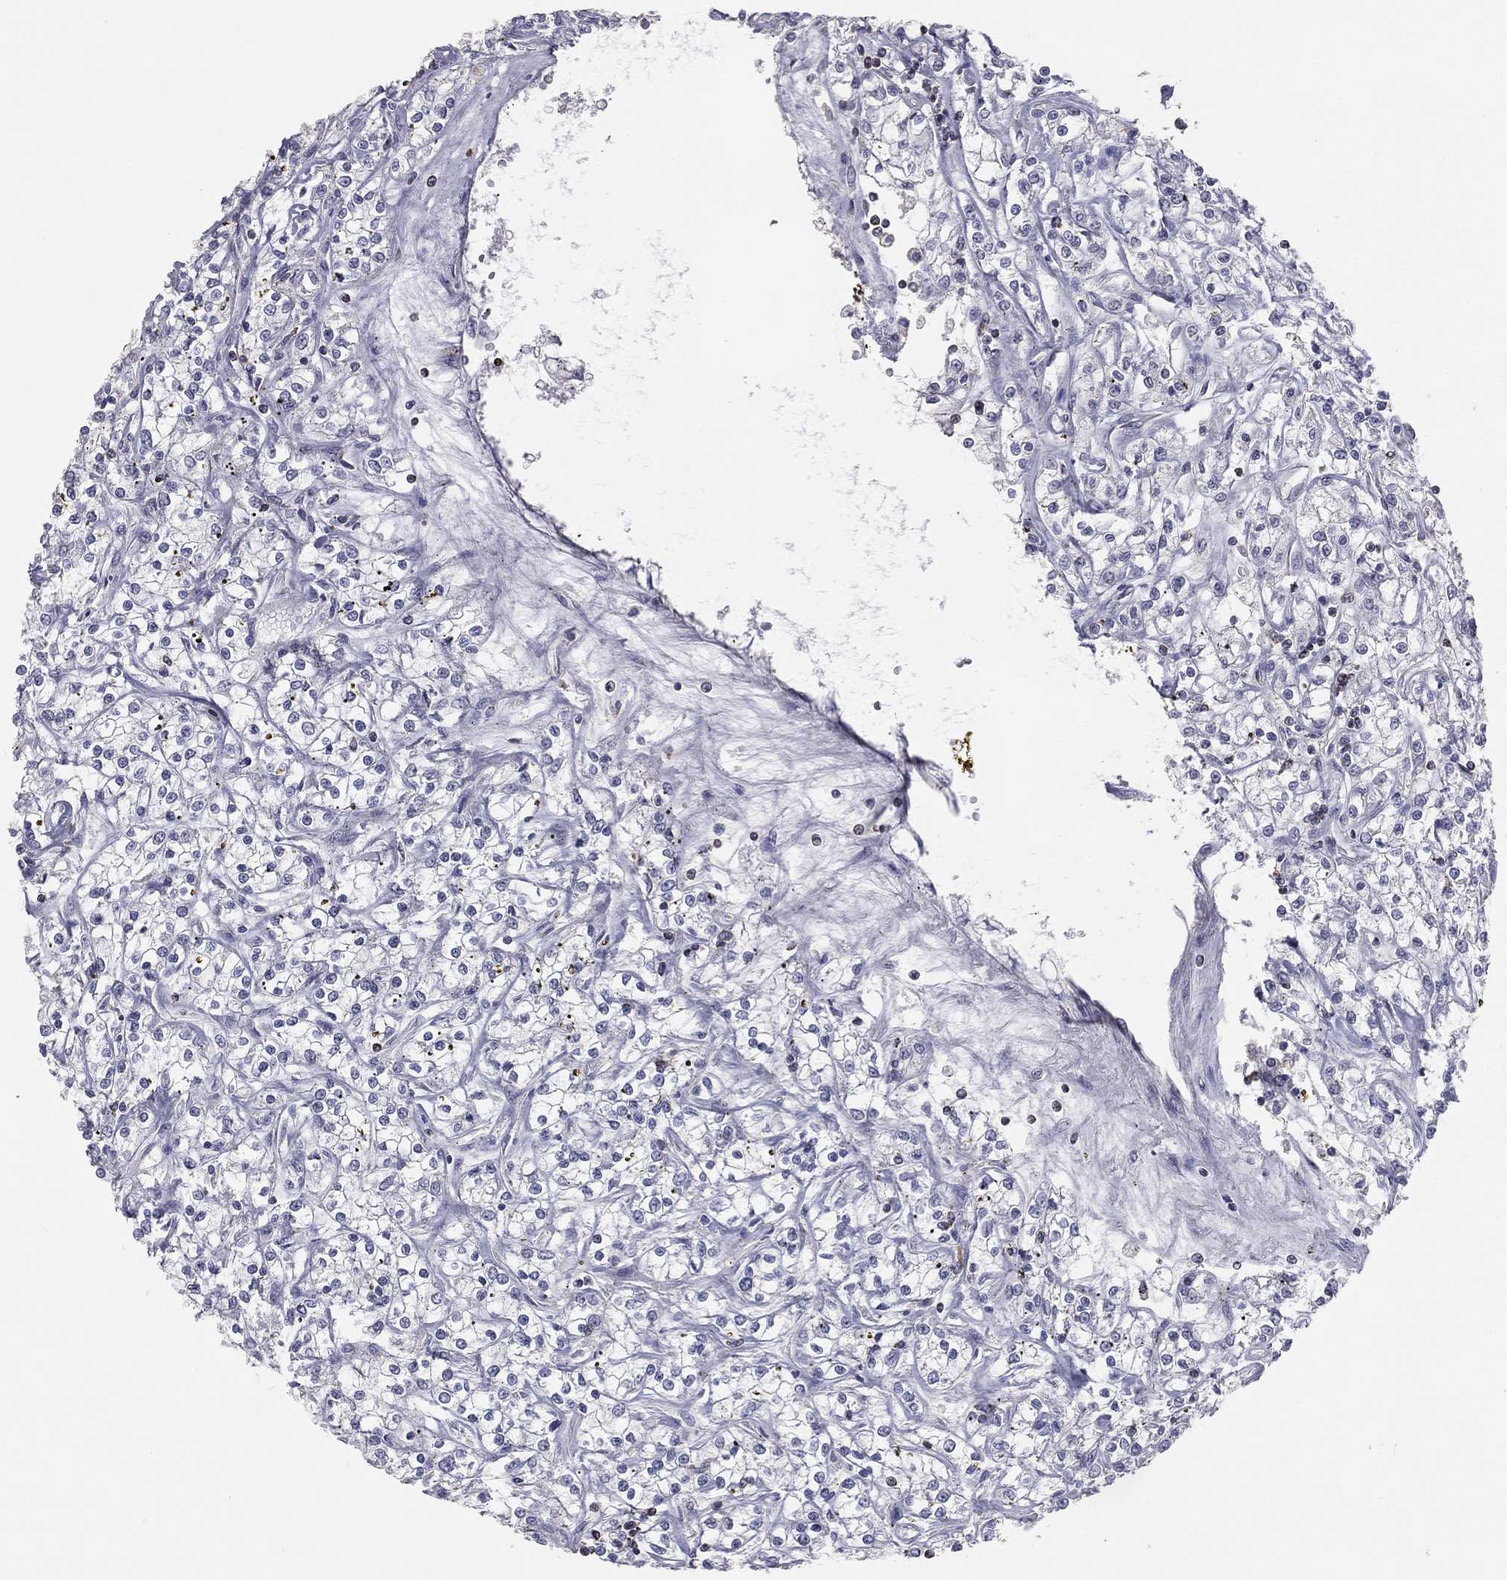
{"staining": {"intensity": "negative", "quantity": "none", "location": "none"}, "tissue": "renal cancer", "cell_type": "Tumor cells", "image_type": "cancer", "snomed": [{"axis": "morphology", "description": "Adenocarcinoma, NOS"}, {"axis": "topography", "description": "Kidney"}], "caption": "This is an immunohistochemistry (IHC) histopathology image of renal adenocarcinoma. There is no expression in tumor cells.", "gene": "PSTPIP1", "patient": {"sex": "female", "age": 59}}